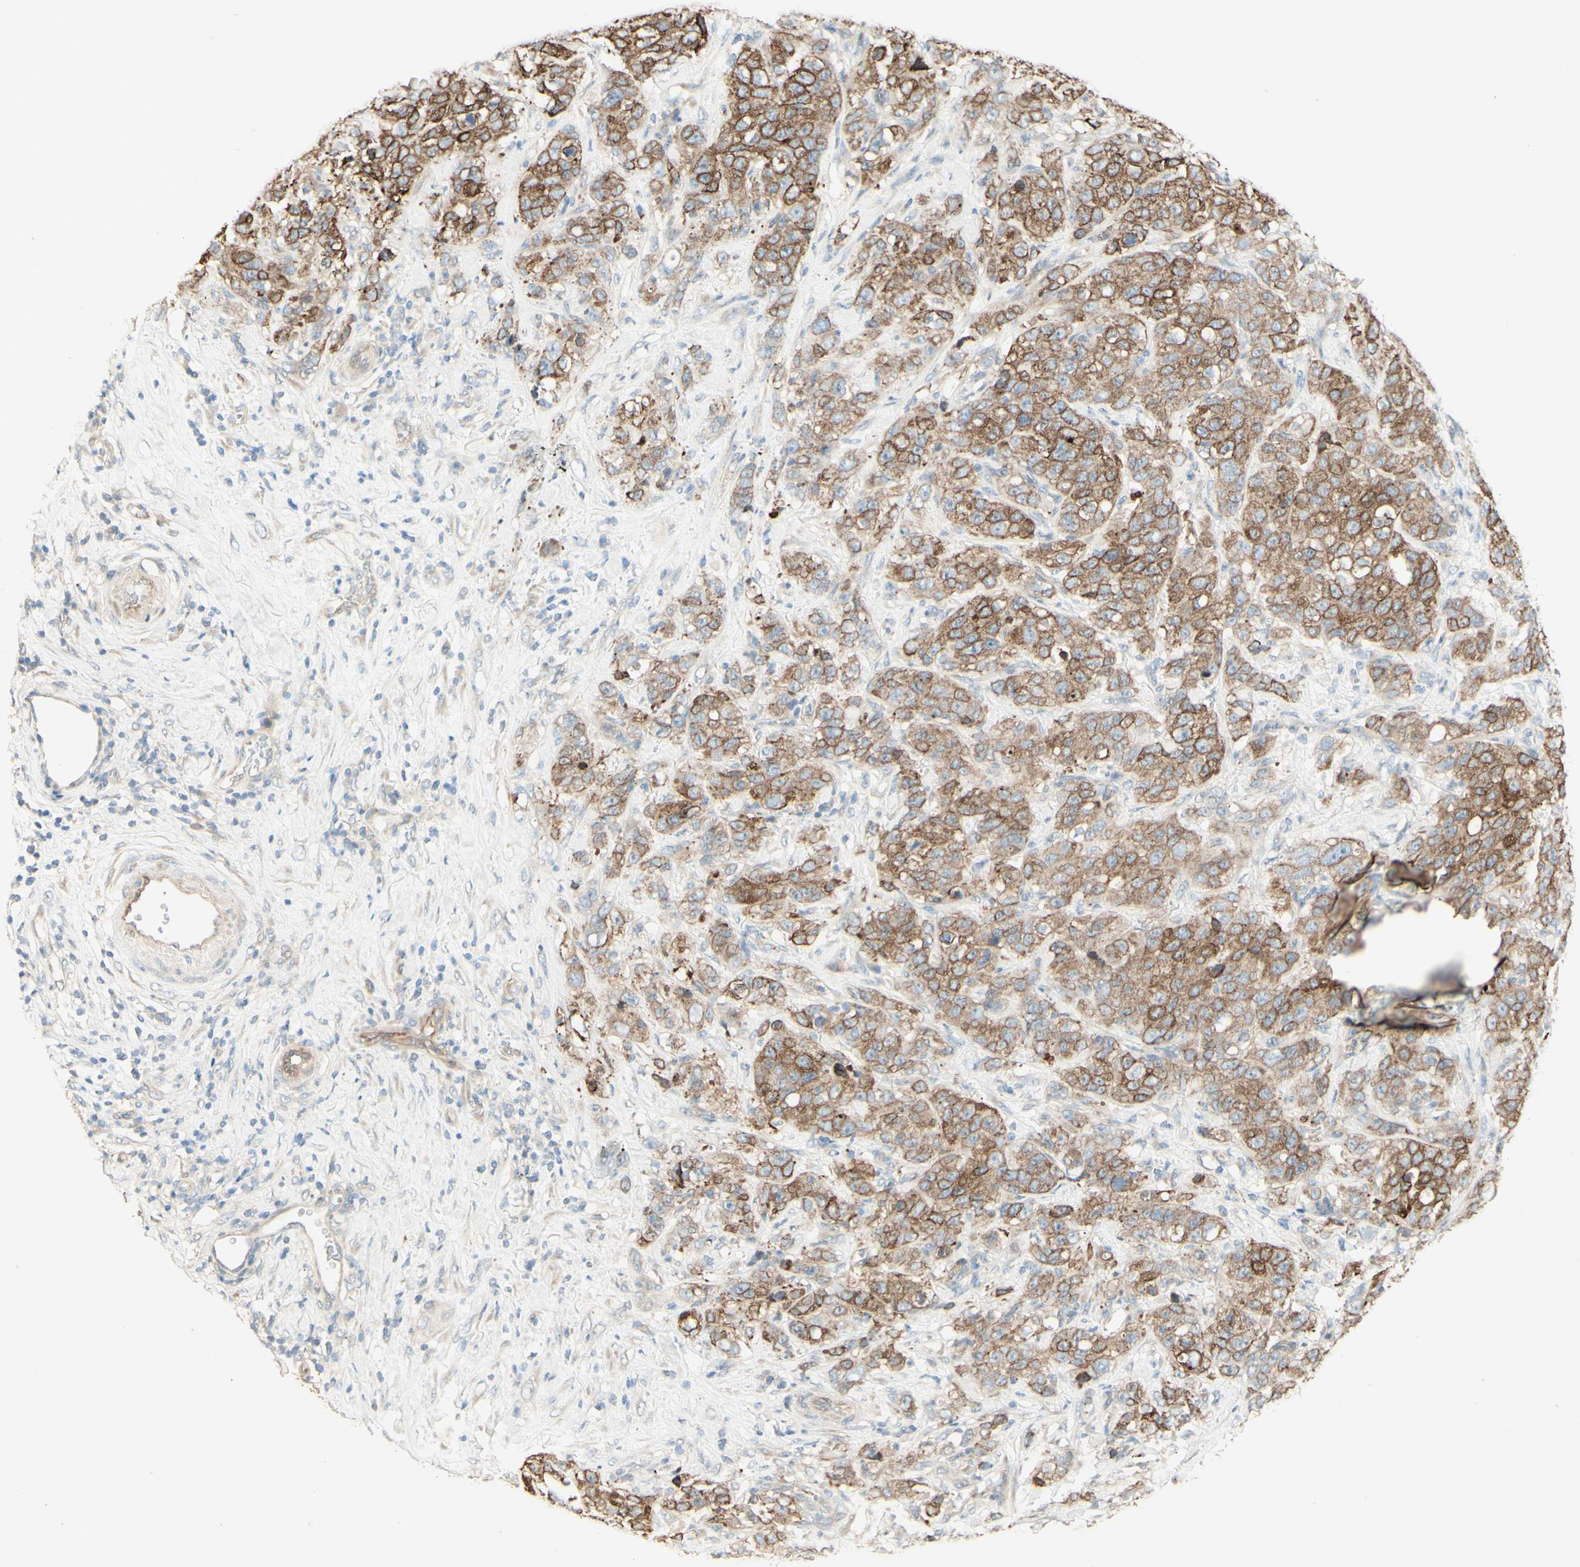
{"staining": {"intensity": "moderate", "quantity": ">75%", "location": "cytoplasmic/membranous"}, "tissue": "stomach cancer", "cell_type": "Tumor cells", "image_type": "cancer", "snomed": [{"axis": "morphology", "description": "Adenocarcinoma, NOS"}, {"axis": "topography", "description": "Stomach"}], "caption": "Moderate cytoplasmic/membranous positivity for a protein is present in approximately >75% of tumor cells of adenocarcinoma (stomach) using immunohistochemistry (IHC).", "gene": "RNF149", "patient": {"sex": "male", "age": 48}}